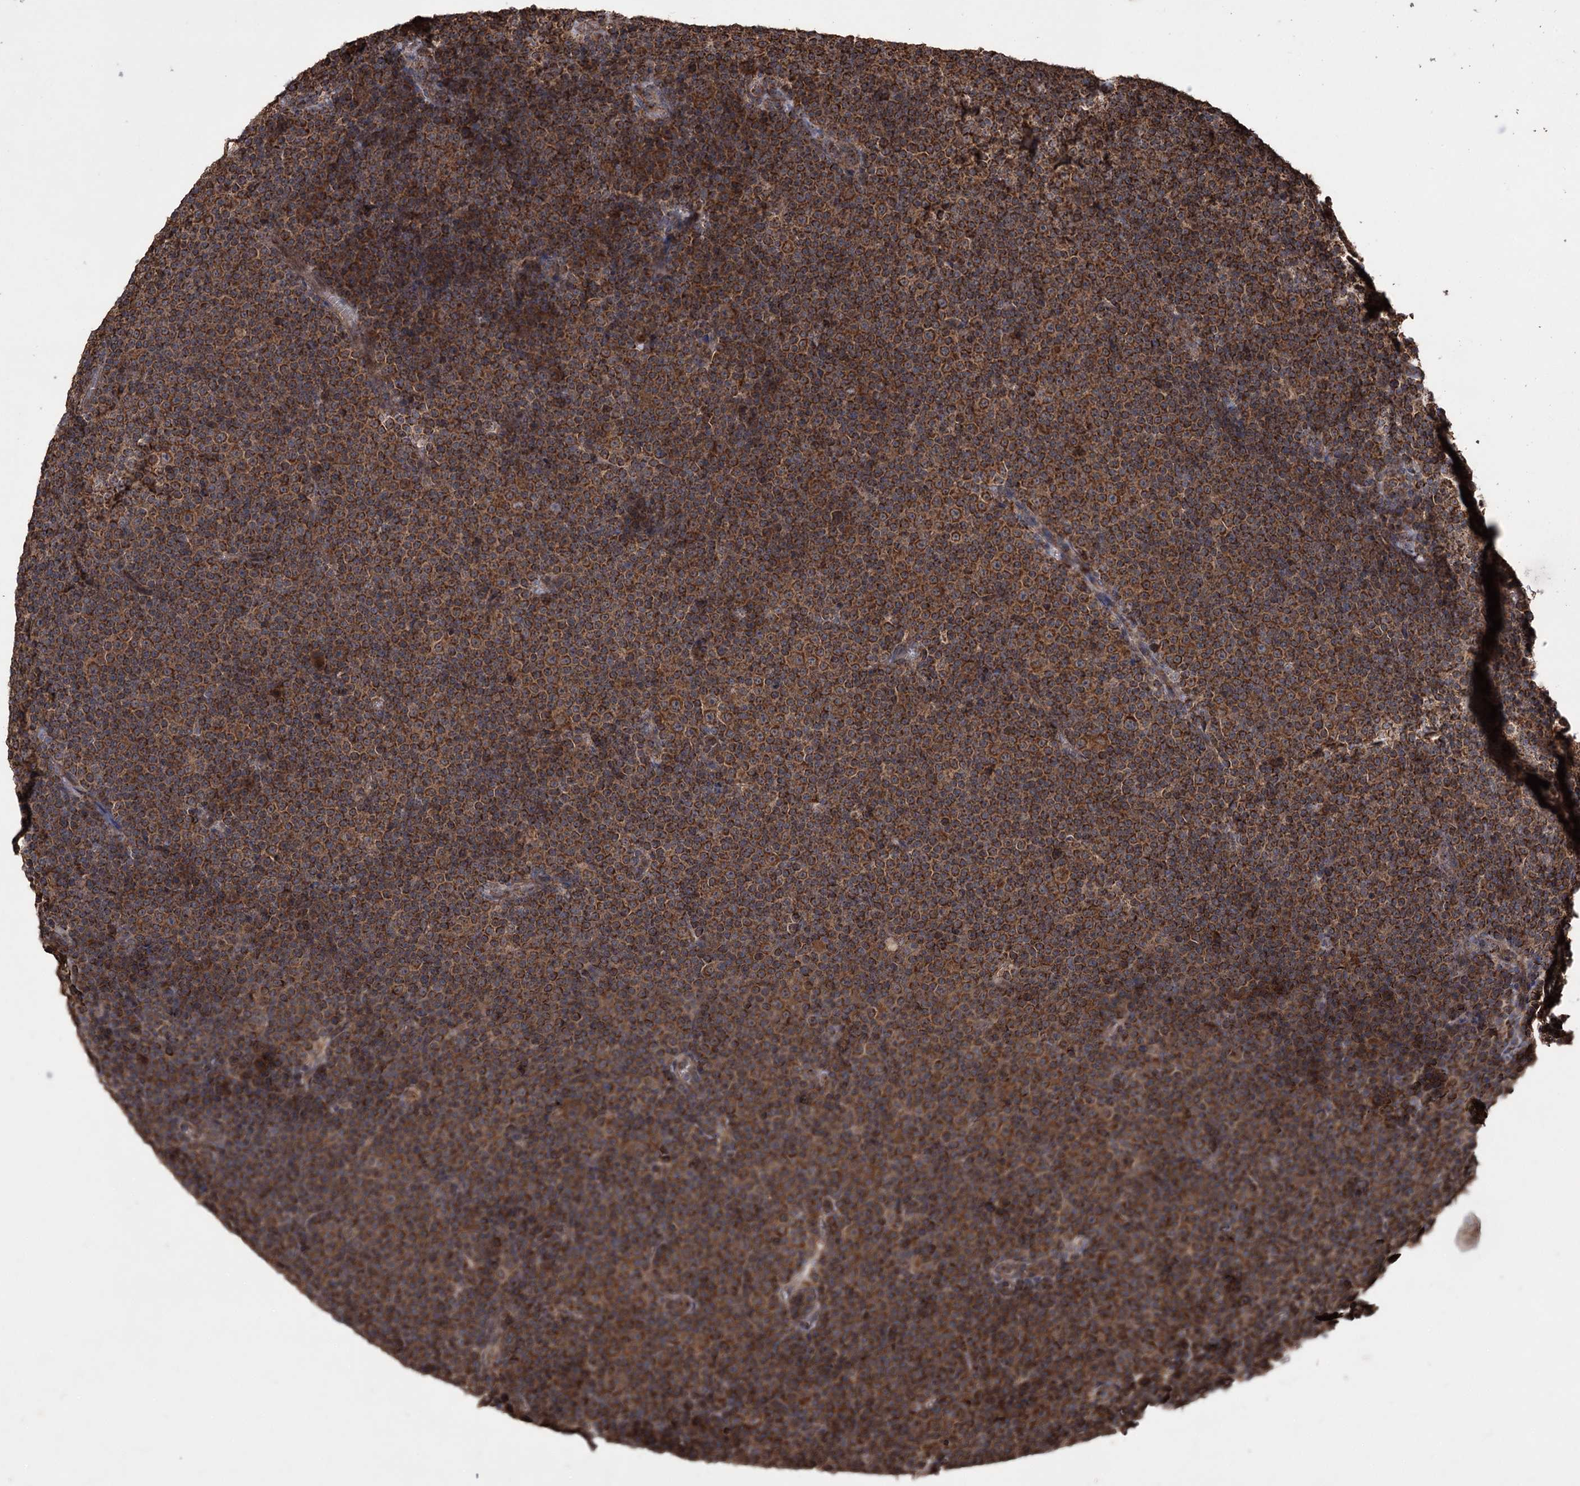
{"staining": {"intensity": "strong", "quantity": ">75%", "location": "cytoplasmic/membranous"}, "tissue": "lymphoma", "cell_type": "Tumor cells", "image_type": "cancer", "snomed": [{"axis": "morphology", "description": "Malignant lymphoma, non-Hodgkin's type, Low grade"}, {"axis": "topography", "description": "Lymph node"}], "caption": "Immunohistochemical staining of human lymphoma reveals high levels of strong cytoplasmic/membranous staining in approximately >75% of tumor cells.", "gene": "IPO4", "patient": {"sex": "female", "age": 67}}